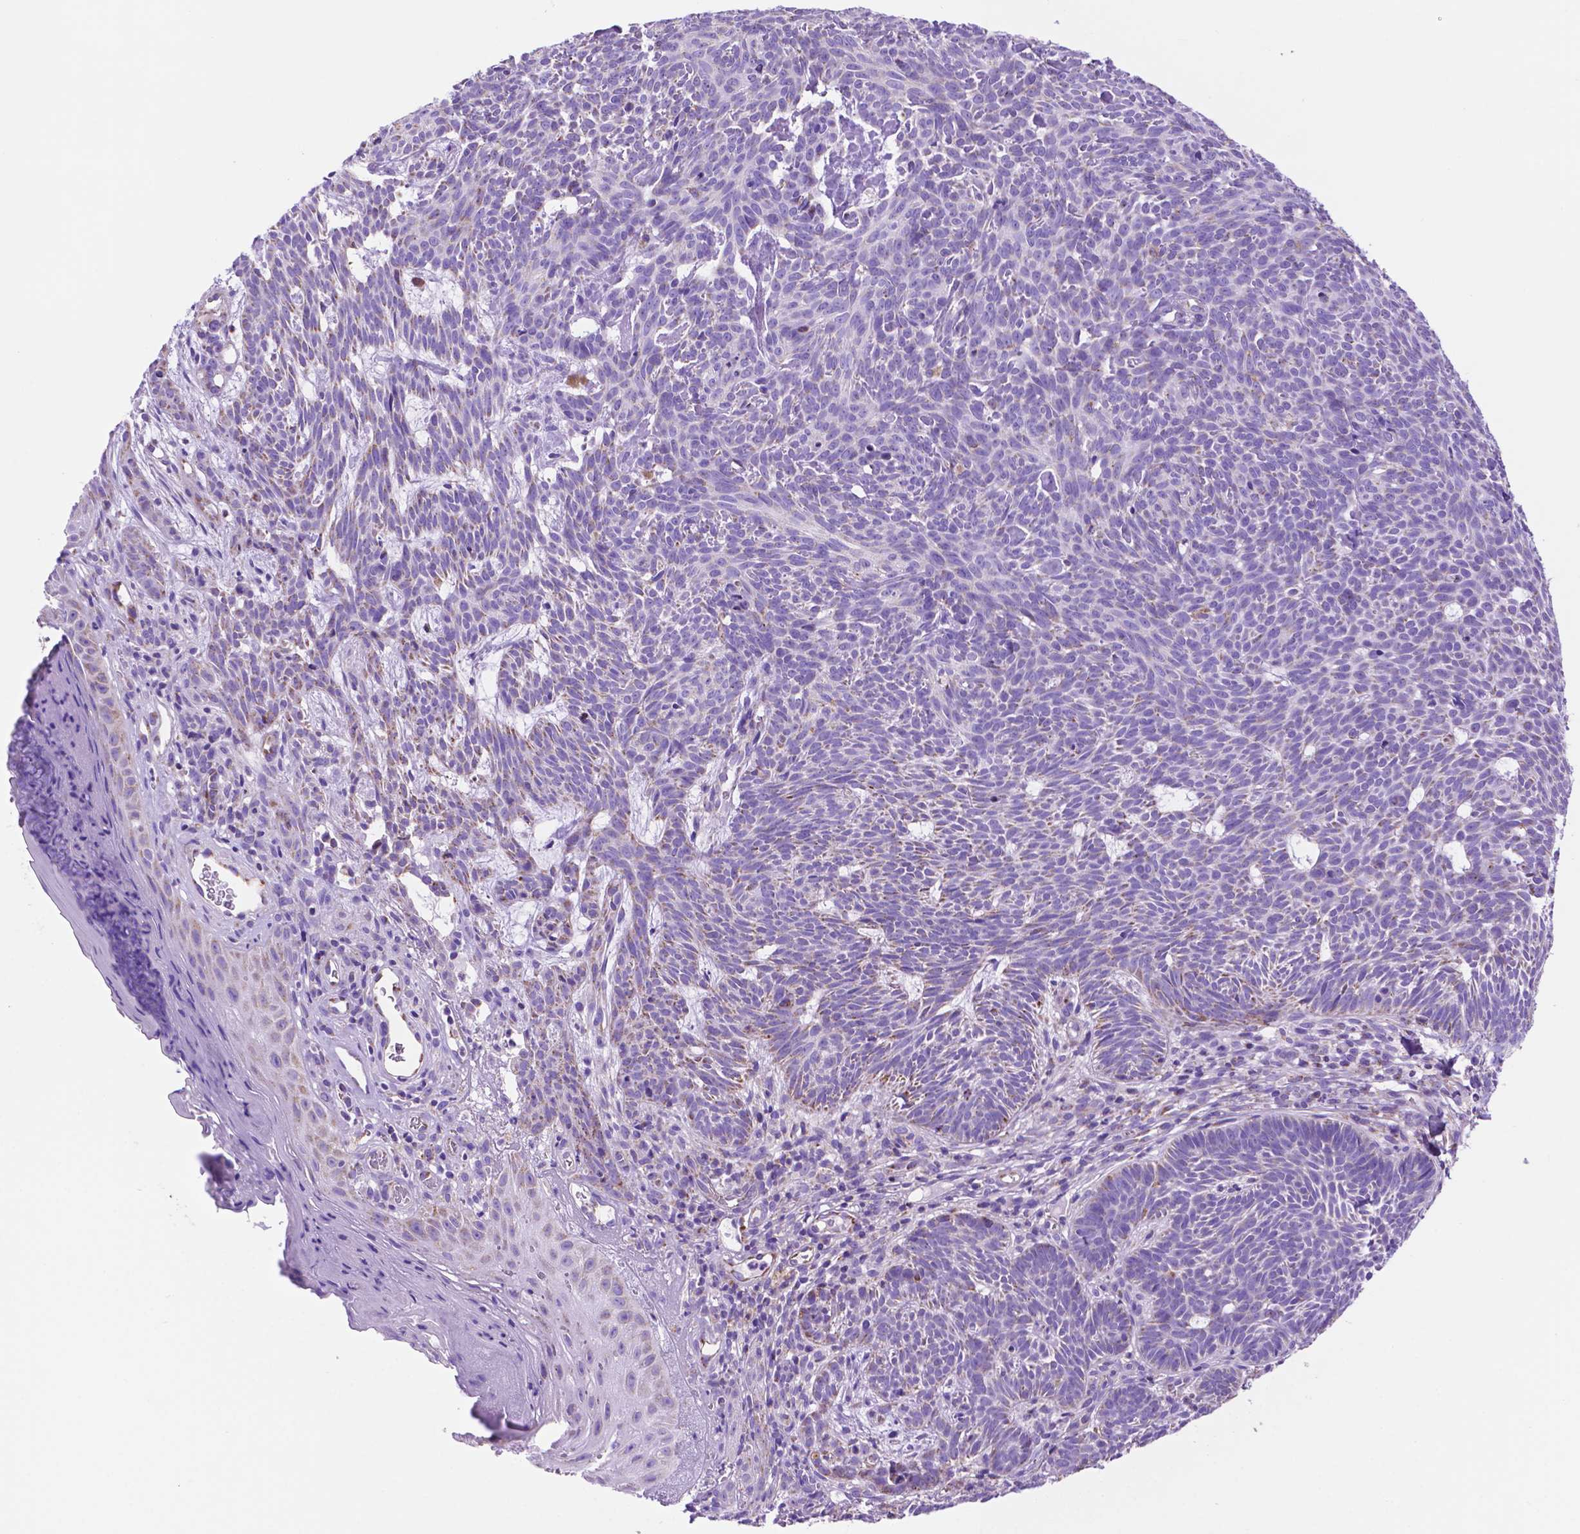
{"staining": {"intensity": "negative", "quantity": "none", "location": "none"}, "tissue": "skin cancer", "cell_type": "Tumor cells", "image_type": "cancer", "snomed": [{"axis": "morphology", "description": "Basal cell carcinoma"}, {"axis": "topography", "description": "Skin"}], "caption": "Immunohistochemistry (IHC) histopathology image of neoplastic tissue: human skin cancer stained with DAB shows no significant protein expression in tumor cells.", "gene": "GDPD5", "patient": {"sex": "male", "age": 59}}